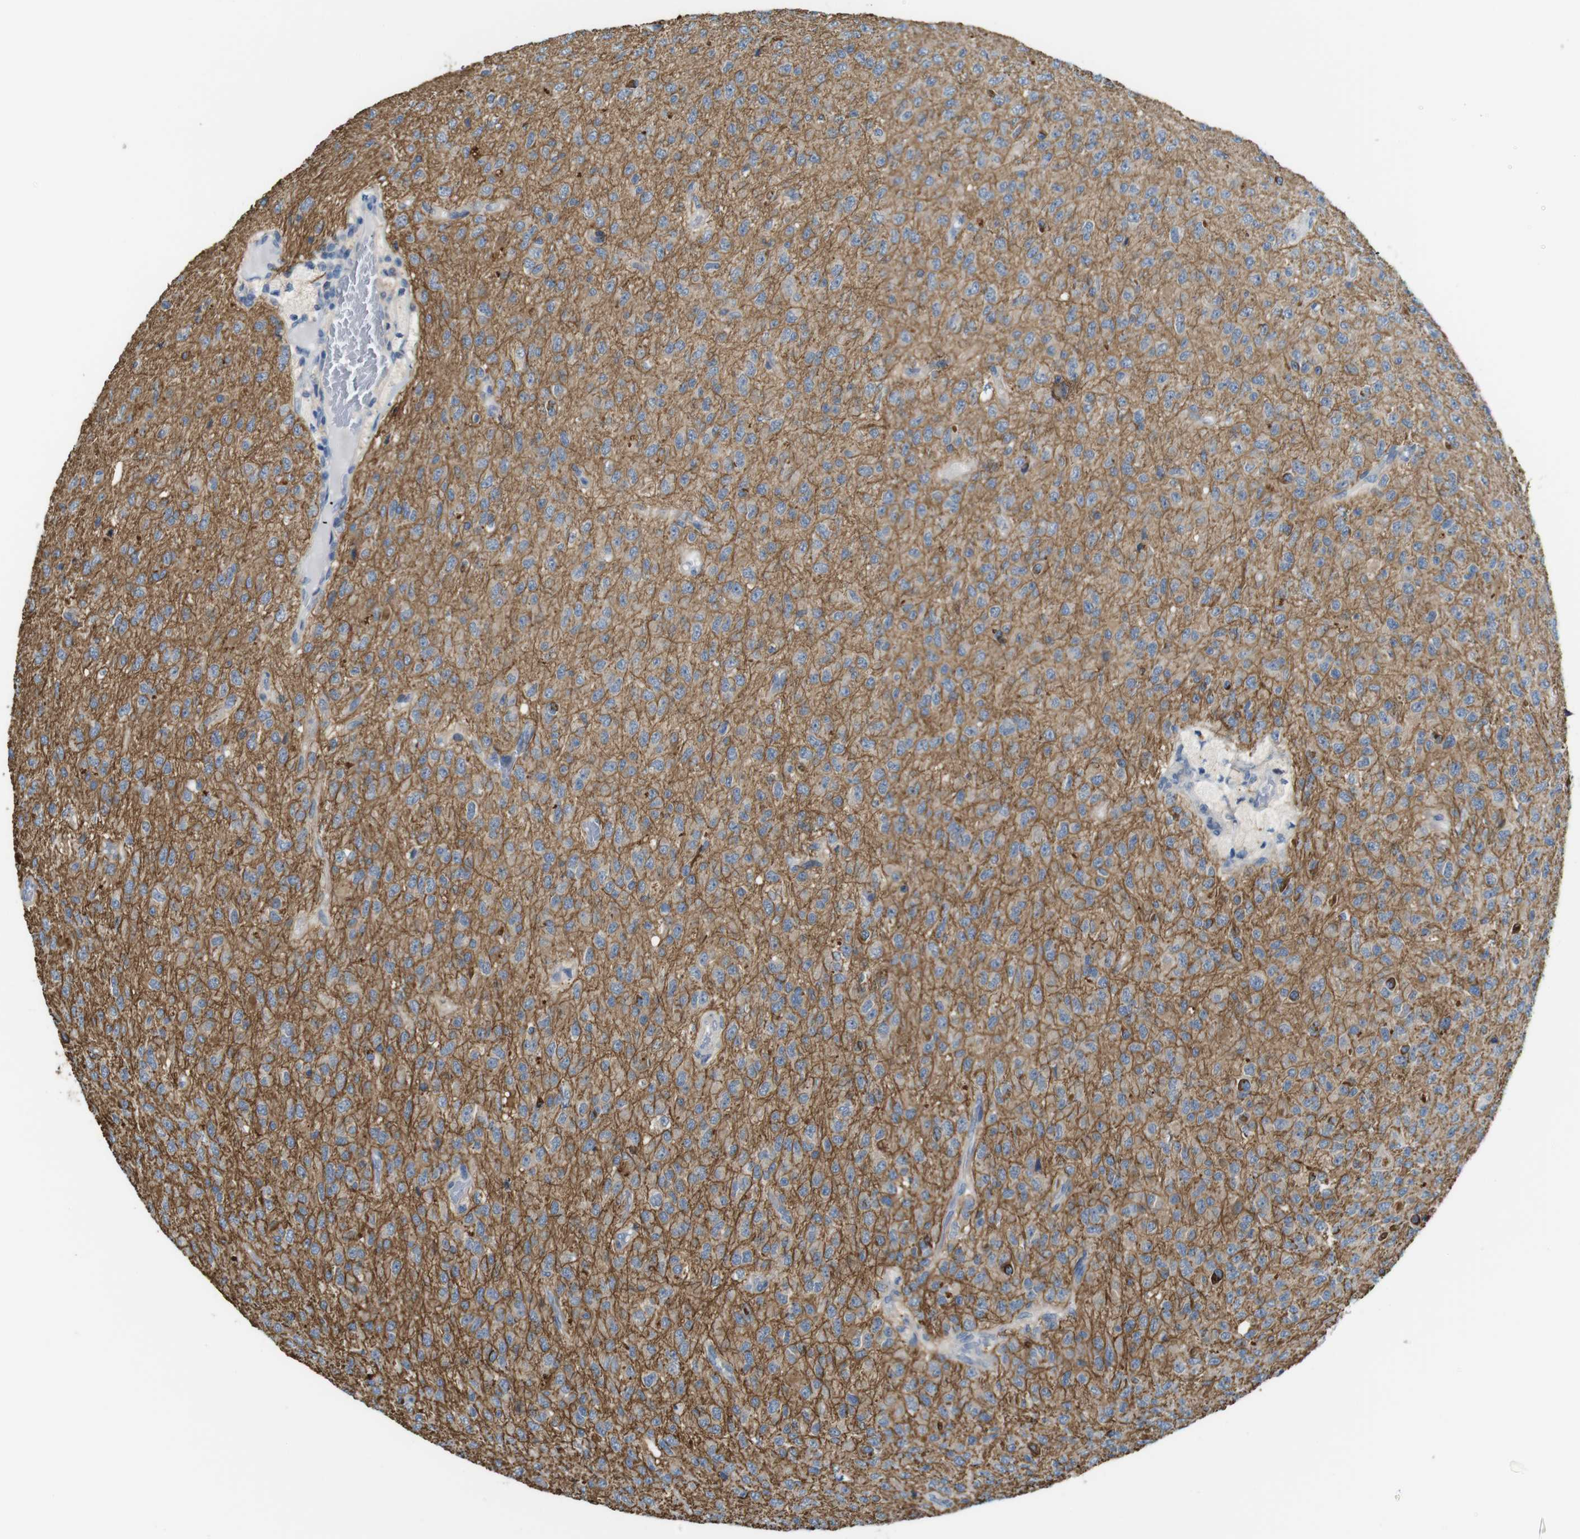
{"staining": {"intensity": "moderate", "quantity": "25%-75%", "location": "cytoplasmic/membranous"}, "tissue": "glioma", "cell_type": "Tumor cells", "image_type": "cancer", "snomed": [{"axis": "morphology", "description": "Glioma, malignant, High grade"}, {"axis": "topography", "description": "pancreas cauda"}], "caption": "Protein expression analysis of malignant high-grade glioma displays moderate cytoplasmic/membranous positivity in about 25%-75% of tumor cells. The staining was performed using DAB, with brown indicating positive protein expression. Nuclei are stained blue with hematoxylin.", "gene": "CDC34", "patient": {"sex": "male", "age": 60}}